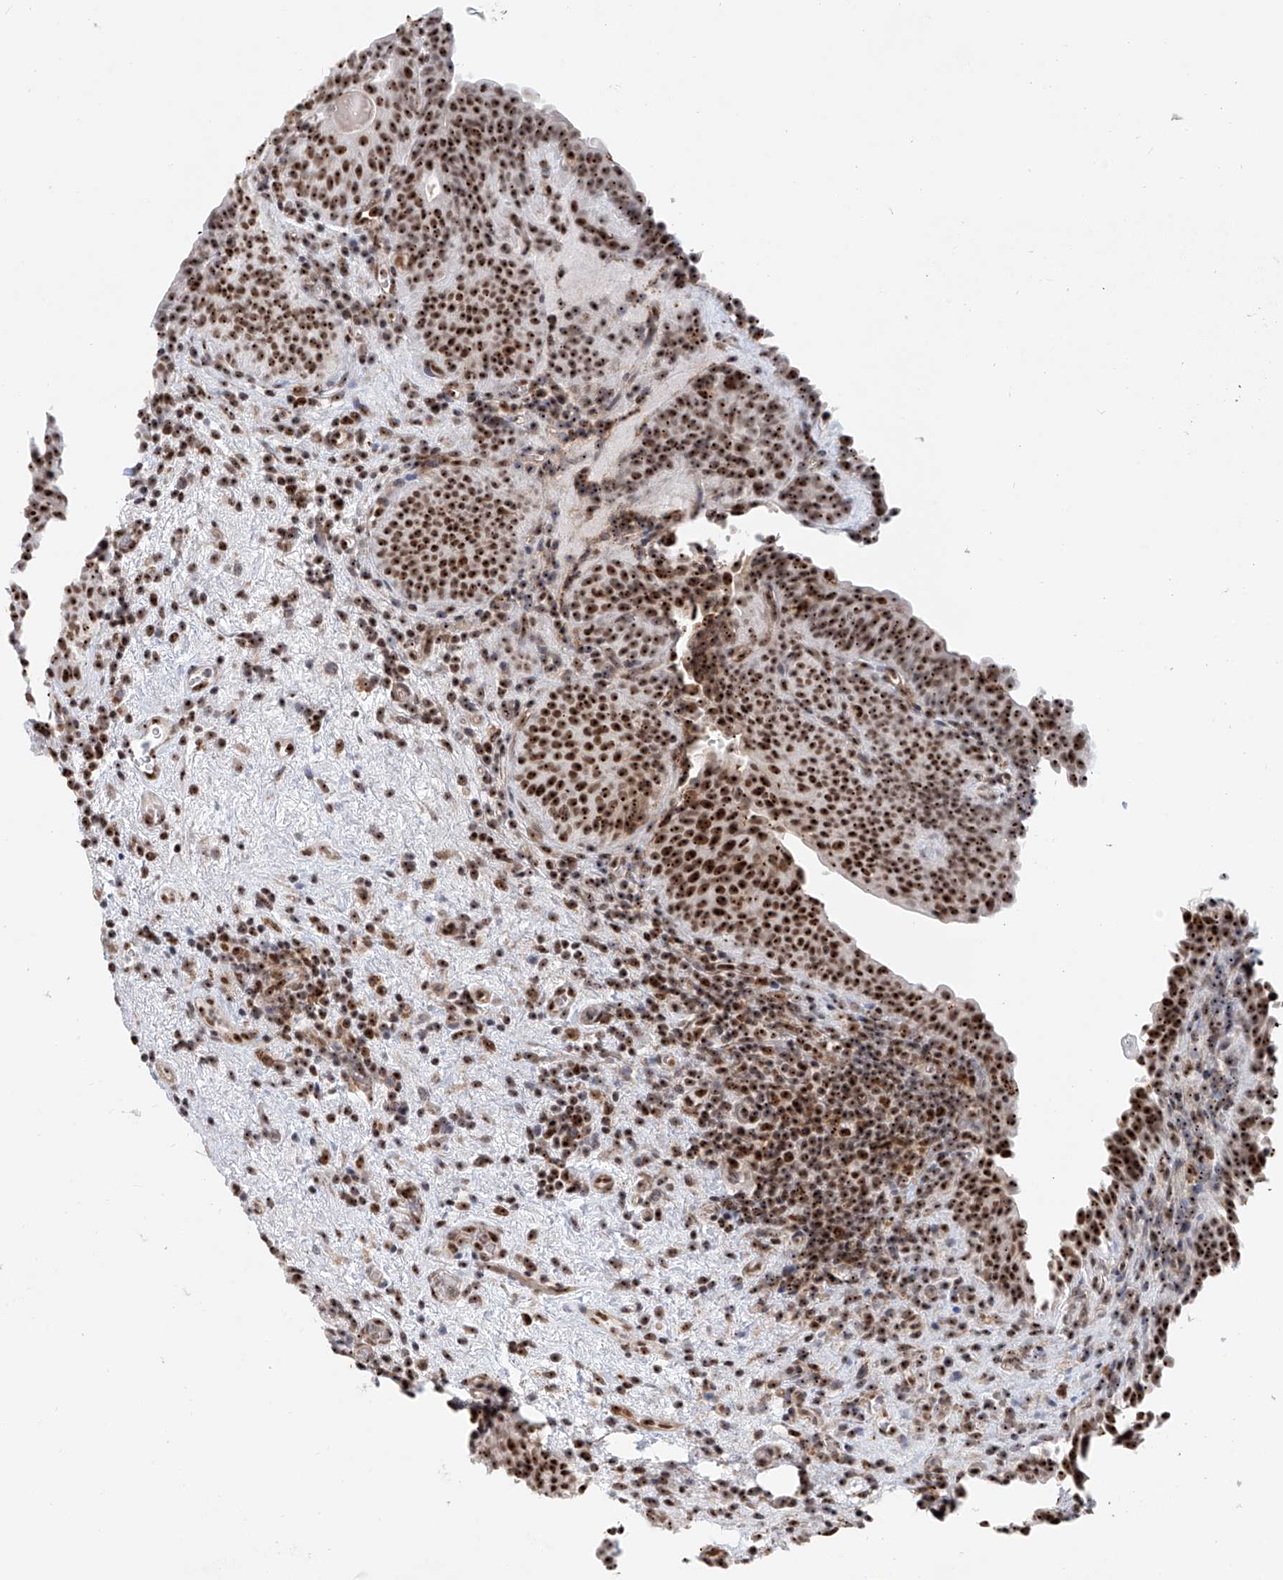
{"staining": {"intensity": "strong", "quantity": ">75%", "location": "nuclear"}, "tissue": "urinary bladder", "cell_type": "Urothelial cells", "image_type": "normal", "snomed": [{"axis": "morphology", "description": "Normal tissue, NOS"}, {"axis": "topography", "description": "Urinary bladder"}], "caption": "IHC staining of normal urinary bladder, which exhibits high levels of strong nuclear expression in approximately >75% of urothelial cells indicating strong nuclear protein expression. The staining was performed using DAB (3,3'-diaminobenzidine) (brown) for protein detection and nuclei were counterstained in hematoxylin (blue).", "gene": "PRUNE2", "patient": {"sex": "male", "age": 83}}